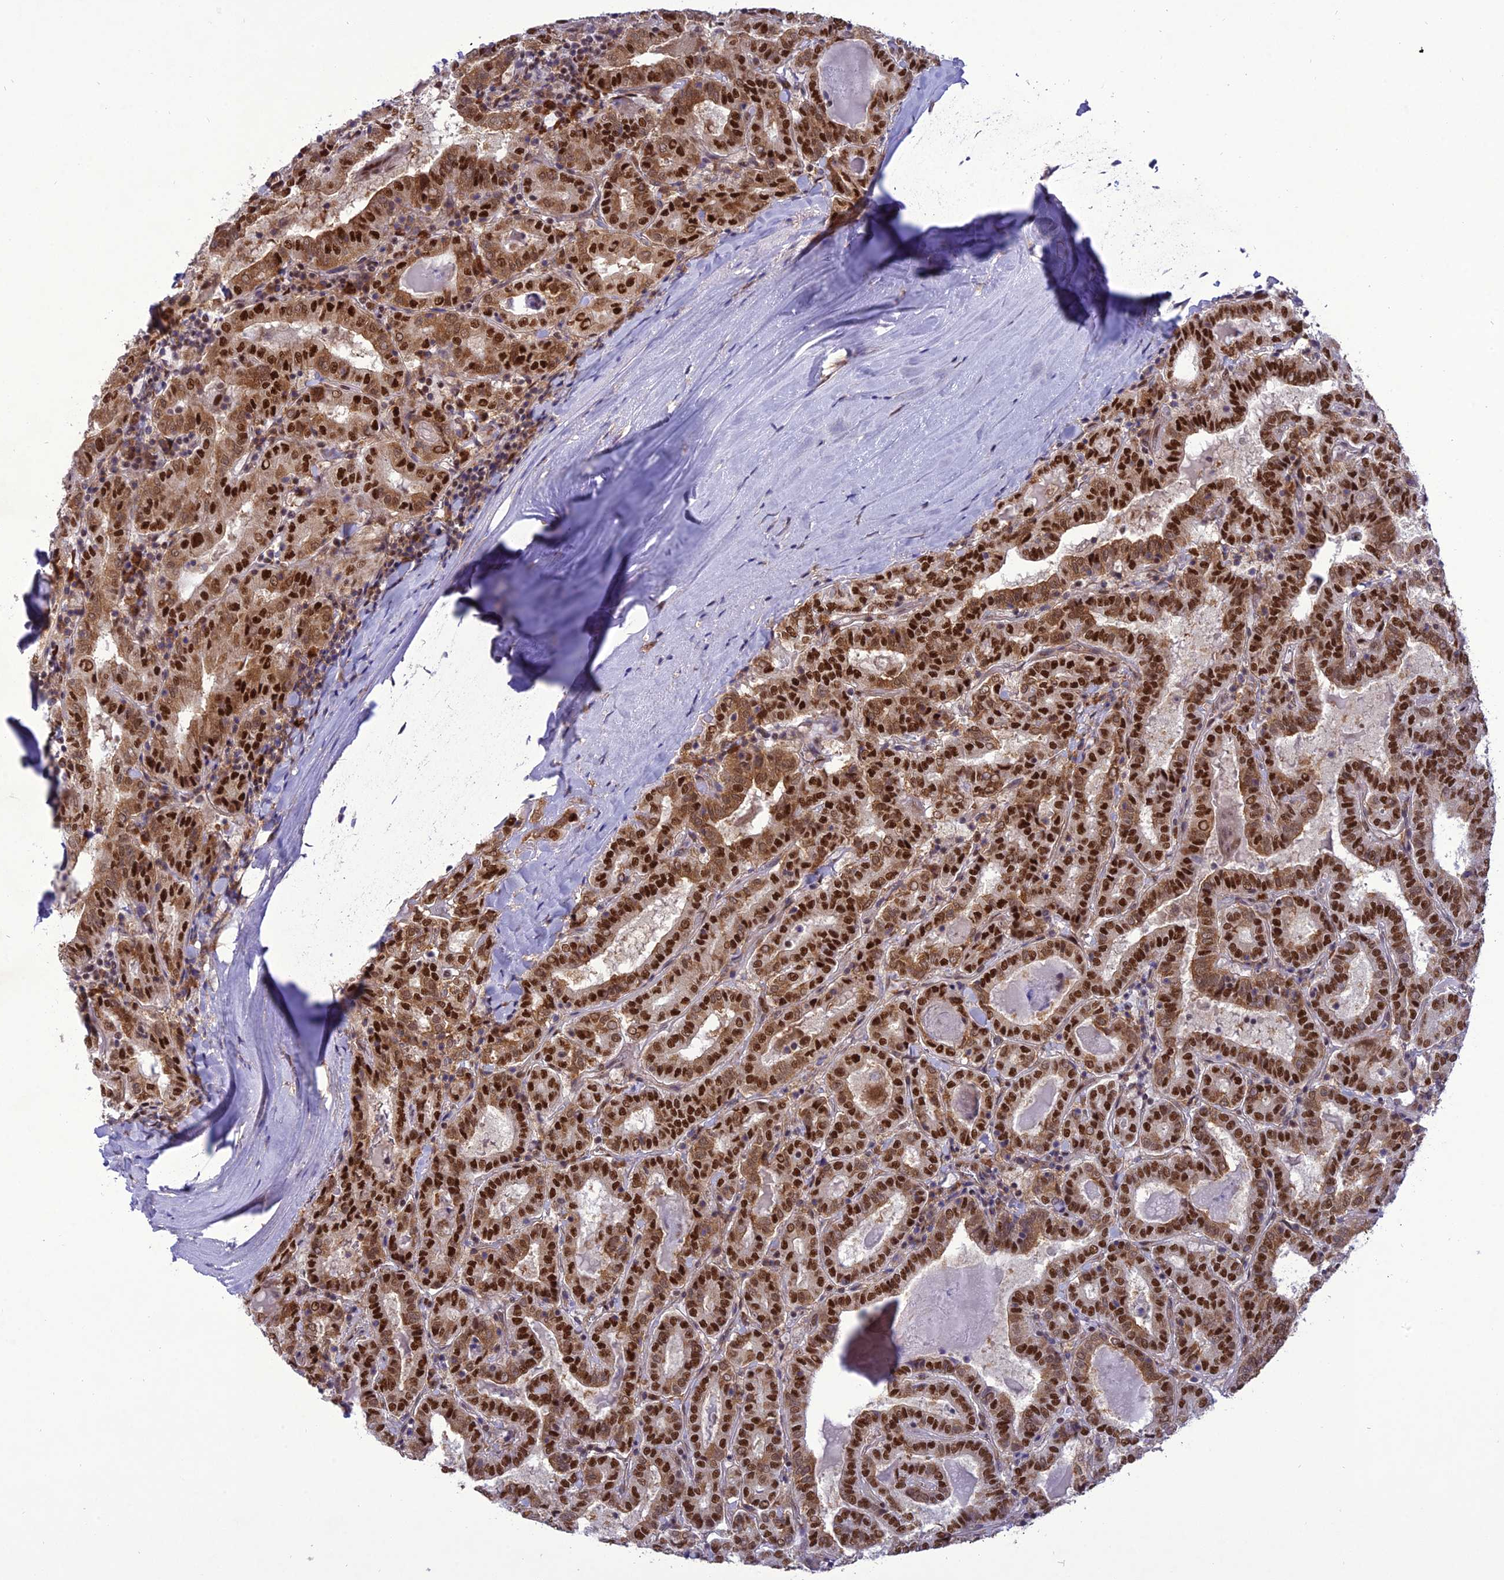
{"staining": {"intensity": "strong", "quantity": ">75%", "location": "cytoplasmic/membranous,nuclear"}, "tissue": "thyroid cancer", "cell_type": "Tumor cells", "image_type": "cancer", "snomed": [{"axis": "morphology", "description": "Papillary adenocarcinoma, NOS"}, {"axis": "topography", "description": "Thyroid gland"}], "caption": "Papillary adenocarcinoma (thyroid) stained for a protein displays strong cytoplasmic/membranous and nuclear positivity in tumor cells. Nuclei are stained in blue.", "gene": "DDX1", "patient": {"sex": "female", "age": 72}}